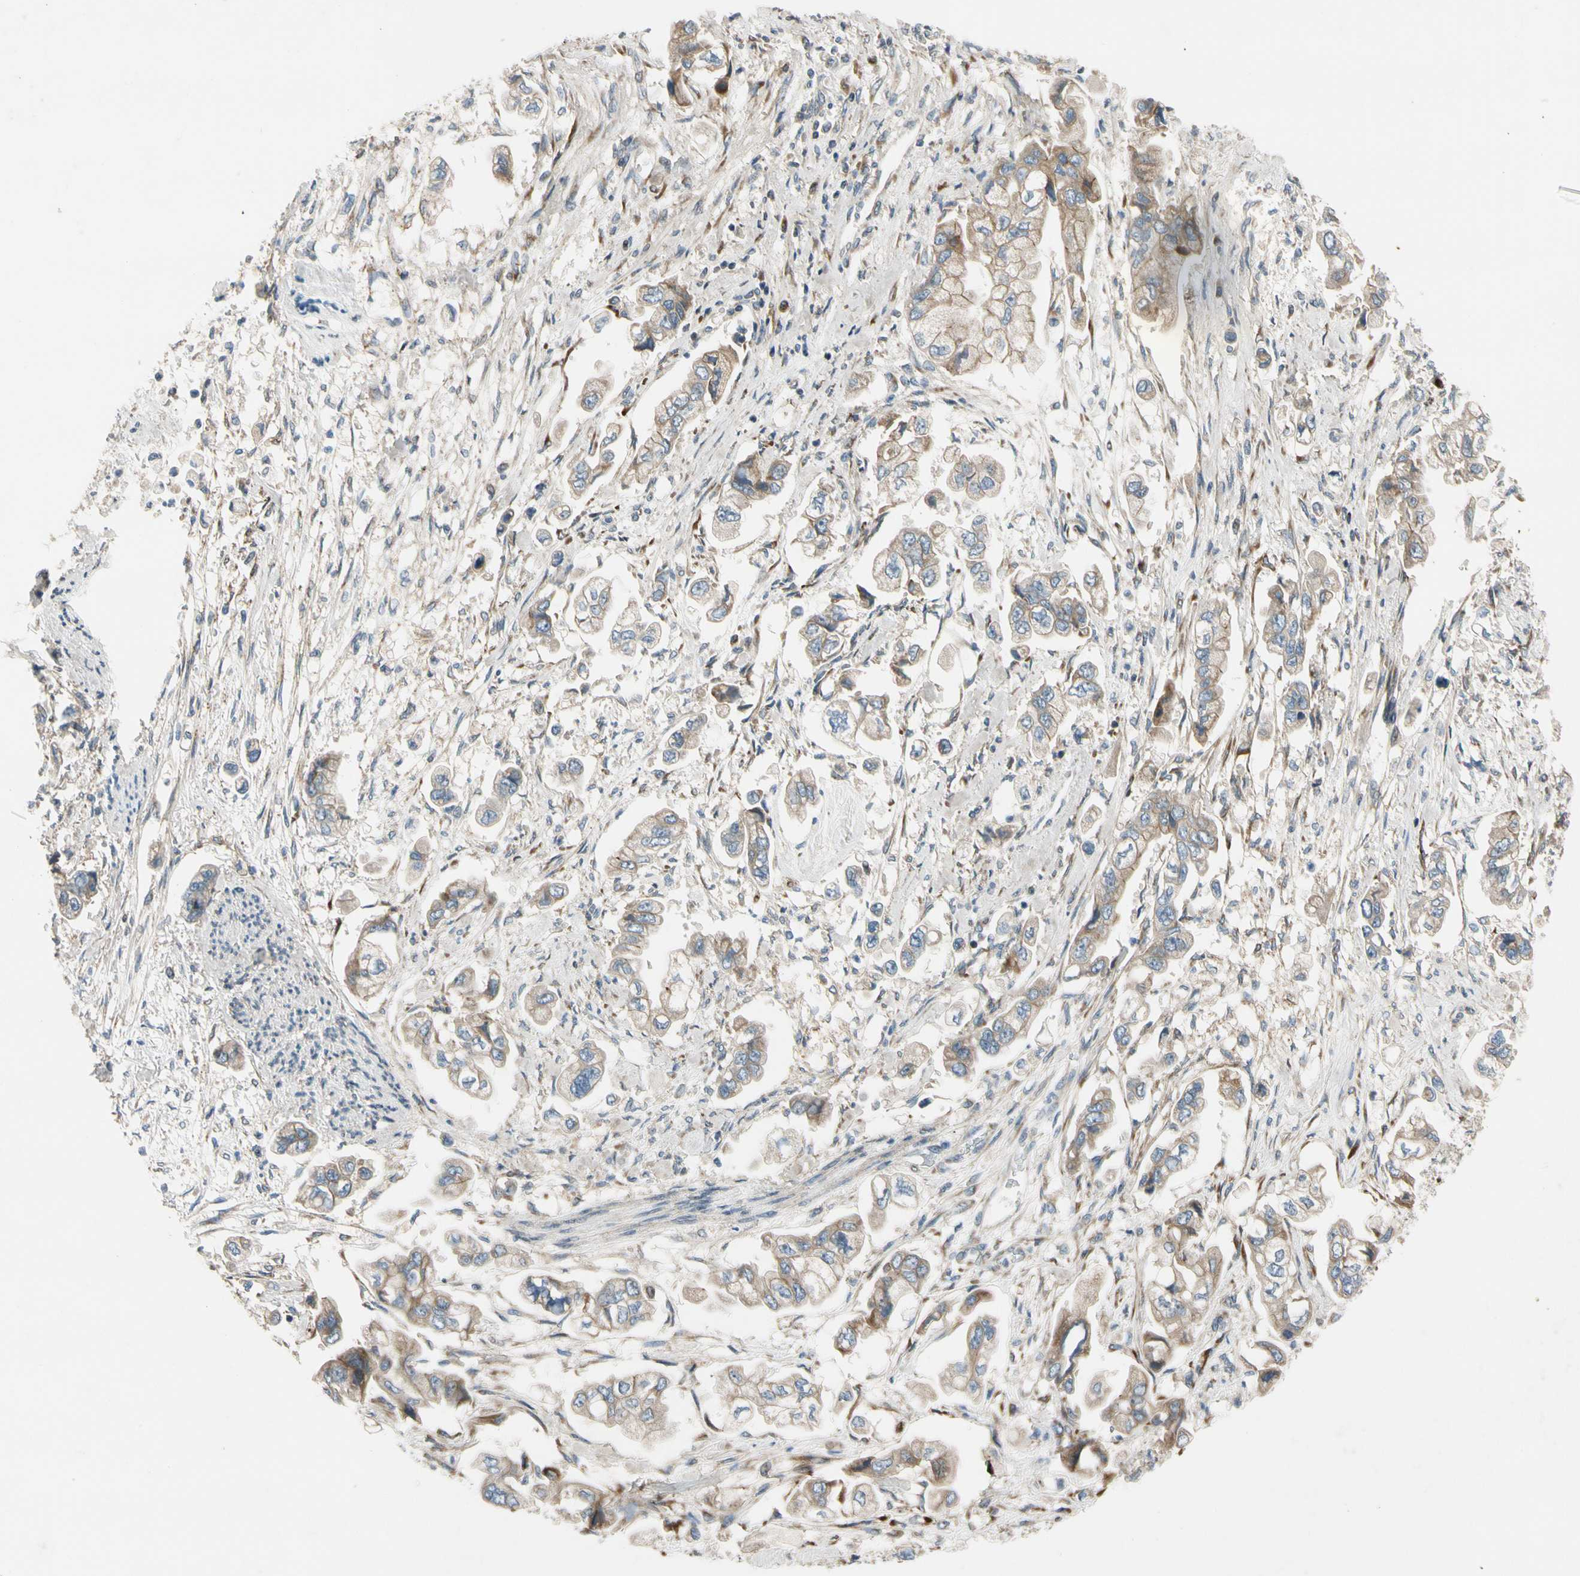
{"staining": {"intensity": "weak", "quantity": ">75%", "location": "cytoplasmic/membranous"}, "tissue": "stomach cancer", "cell_type": "Tumor cells", "image_type": "cancer", "snomed": [{"axis": "morphology", "description": "Adenocarcinoma, NOS"}, {"axis": "topography", "description": "Stomach"}], "caption": "Brown immunohistochemical staining in human stomach cancer (adenocarcinoma) displays weak cytoplasmic/membranous staining in about >75% of tumor cells. (brown staining indicates protein expression, while blue staining denotes nuclei).", "gene": "MST1R", "patient": {"sex": "male", "age": 62}}